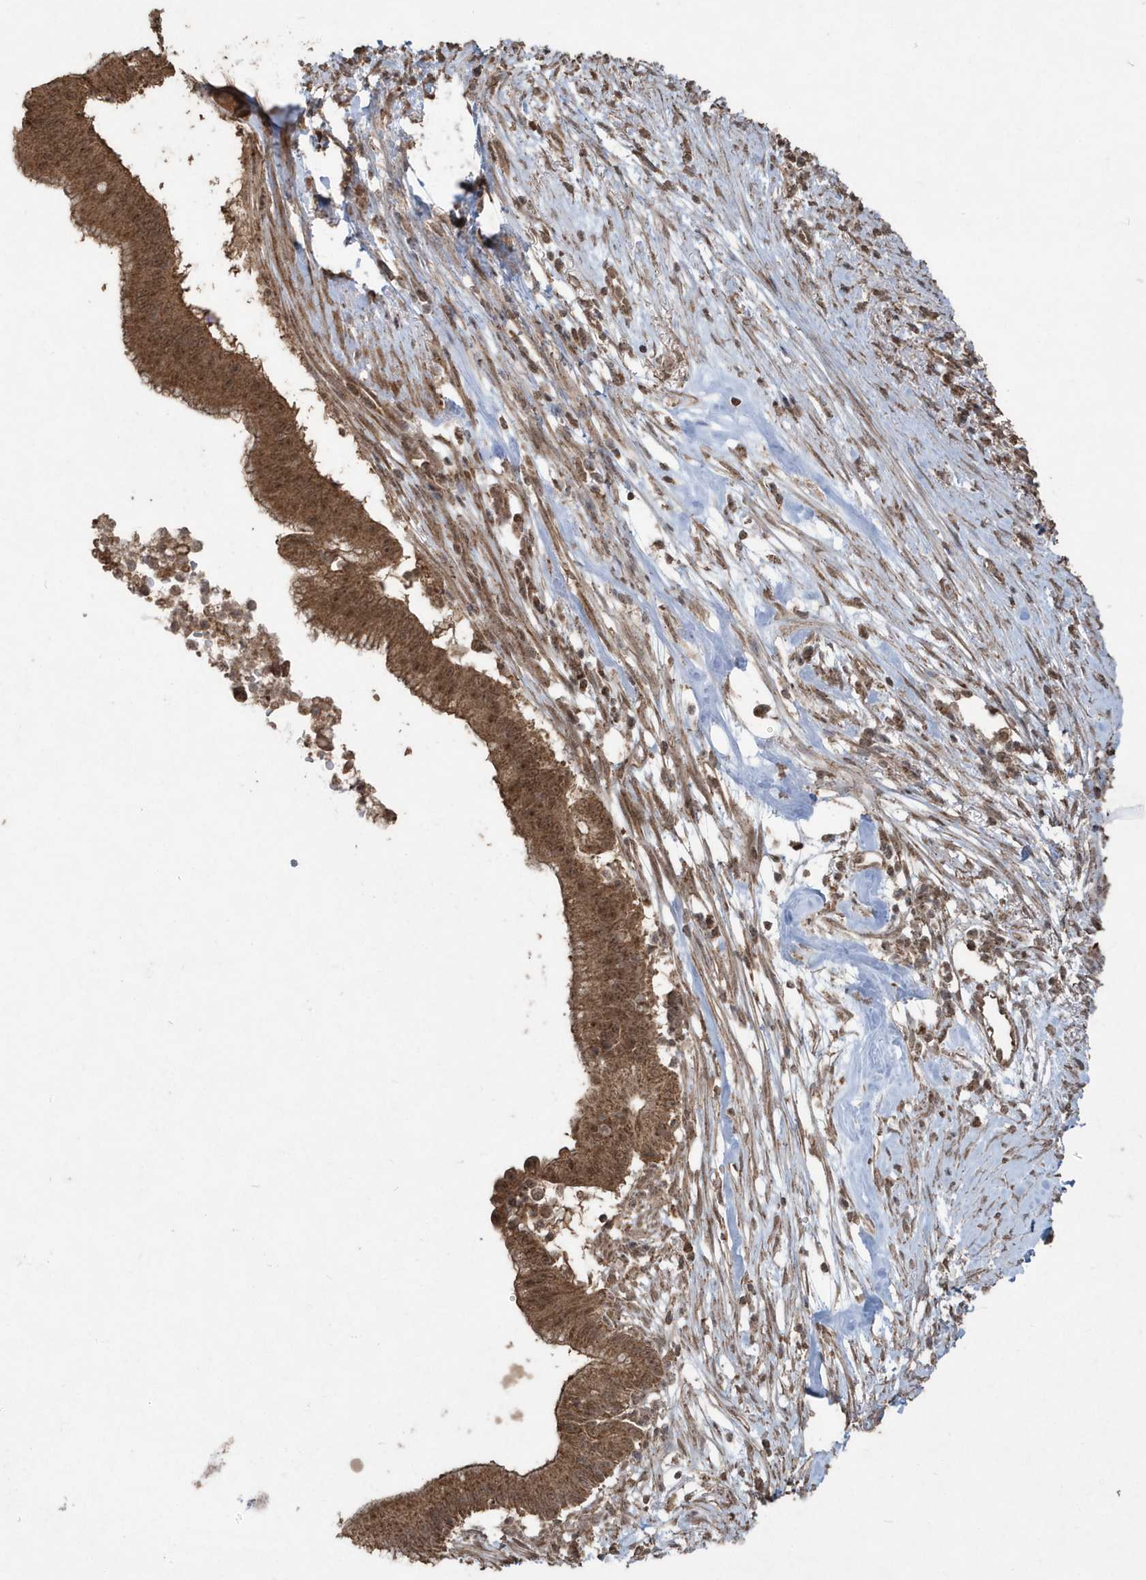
{"staining": {"intensity": "moderate", "quantity": ">75%", "location": "cytoplasmic/membranous,nuclear"}, "tissue": "pancreatic cancer", "cell_type": "Tumor cells", "image_type": "cancer", "snomed": [{"axis": "morphology", "description": "Adenocarcinoma, NOS"}, {"axis": "topography", "description": "Pancreas"}], "caption": "Protein positivity by immunohistochemistry (IHC) demonstrates moderate cytoplasmic/membranous and nuclear expression in approximately >75% of tumor cells in pancreatic cancer (adenocarcinoma).", "gene": "PAXBP1", "patient": {"sex": "male", "age": 68}}